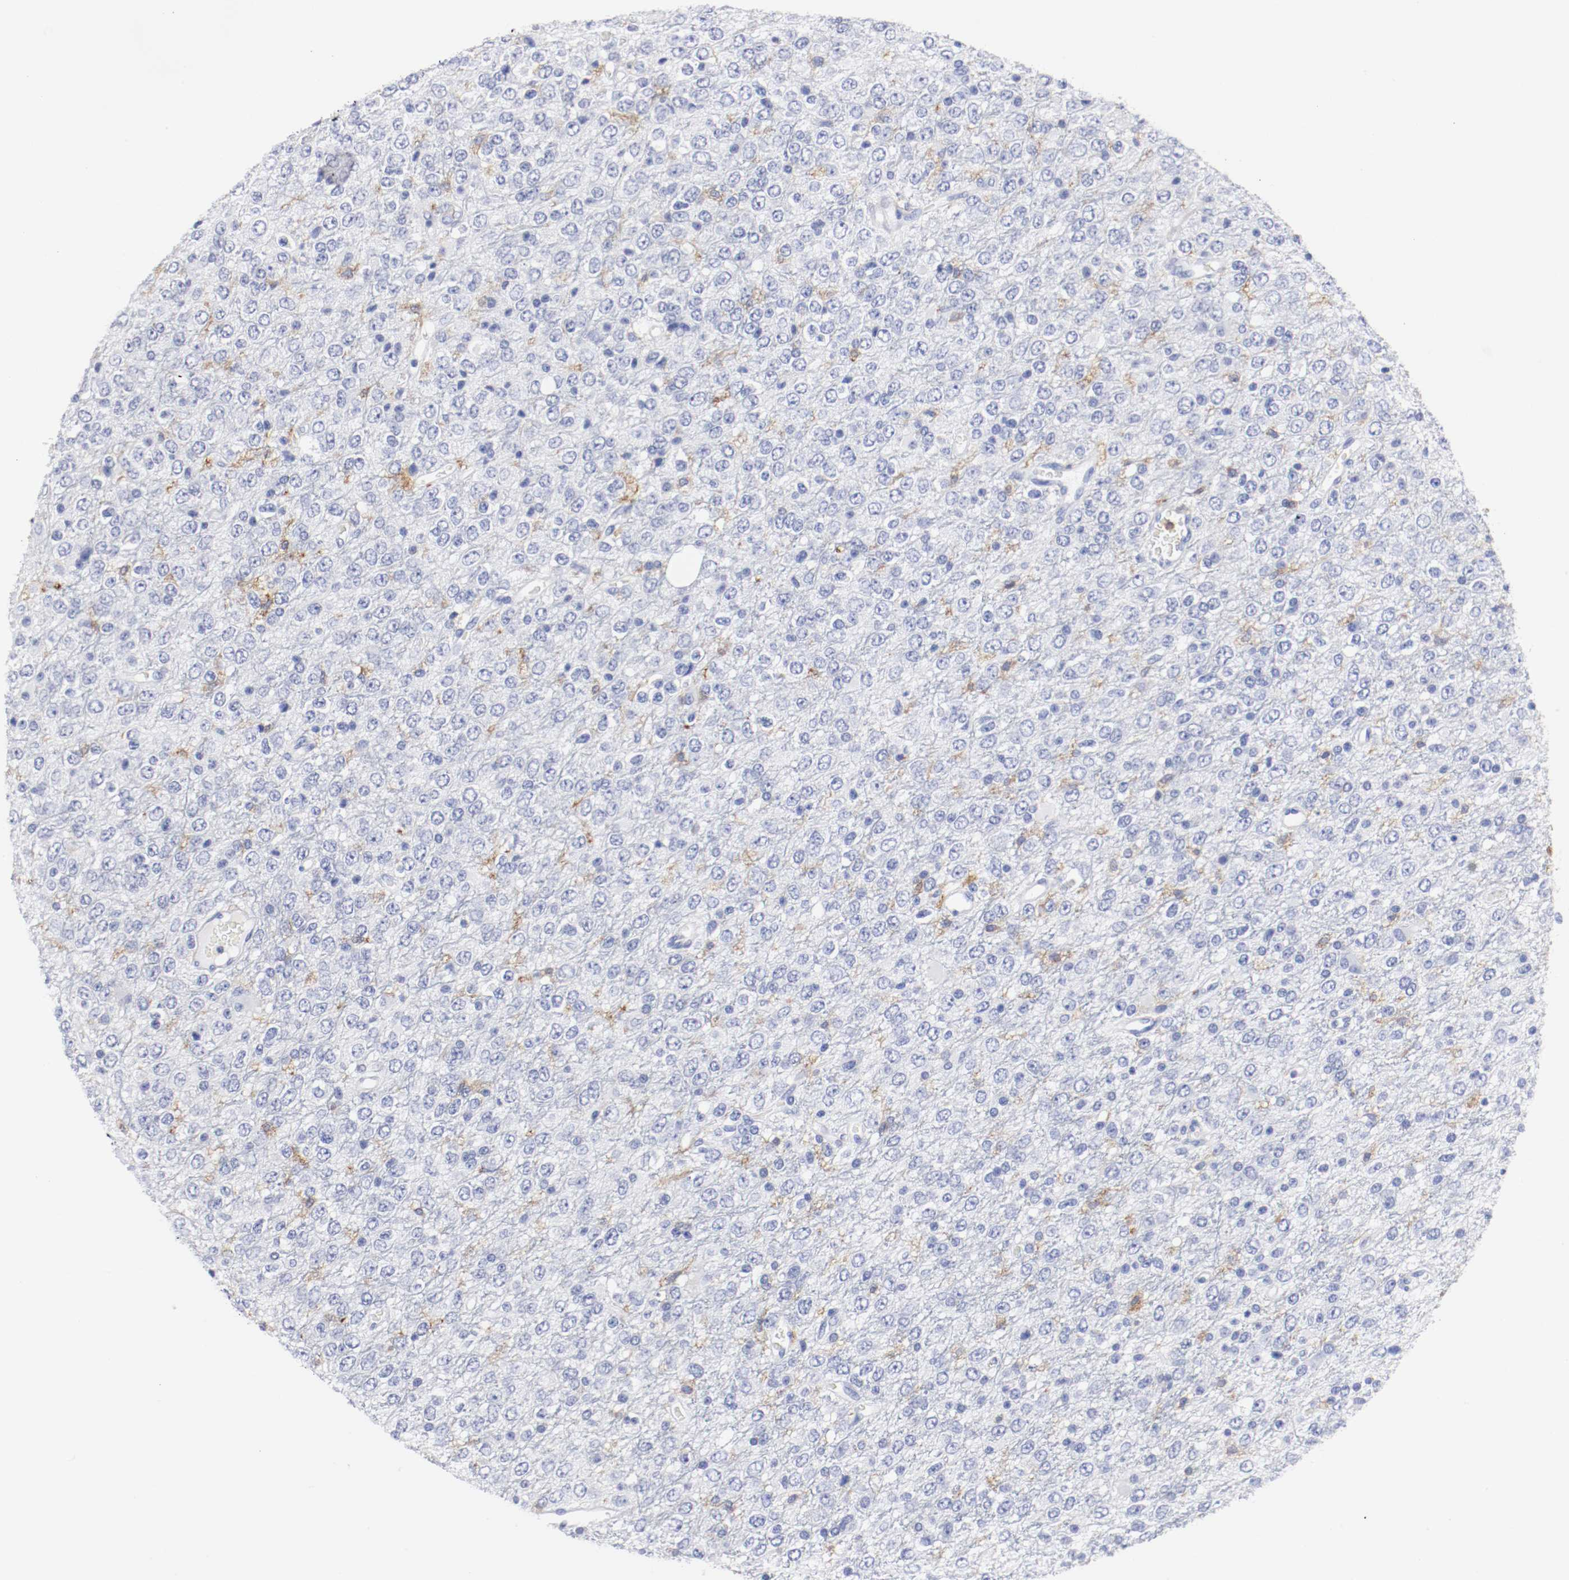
{"staining": {"intensity": "negative", "quantity": "none", "location": "none"}, "tissue": "glioma", "cell_type": "Tumor cells", "image_type": "cancer", "snomed": [{"axis": "morphology", "description": "Glioma, malignant, High grade"}, {"axis": "topography", "description": "pancreas cauda"}], "caption": "Tumor cells are negative for brown protein staining in glioma.", "gene": "ITGAX", "patient": {"sex": "male", "age": 60}}